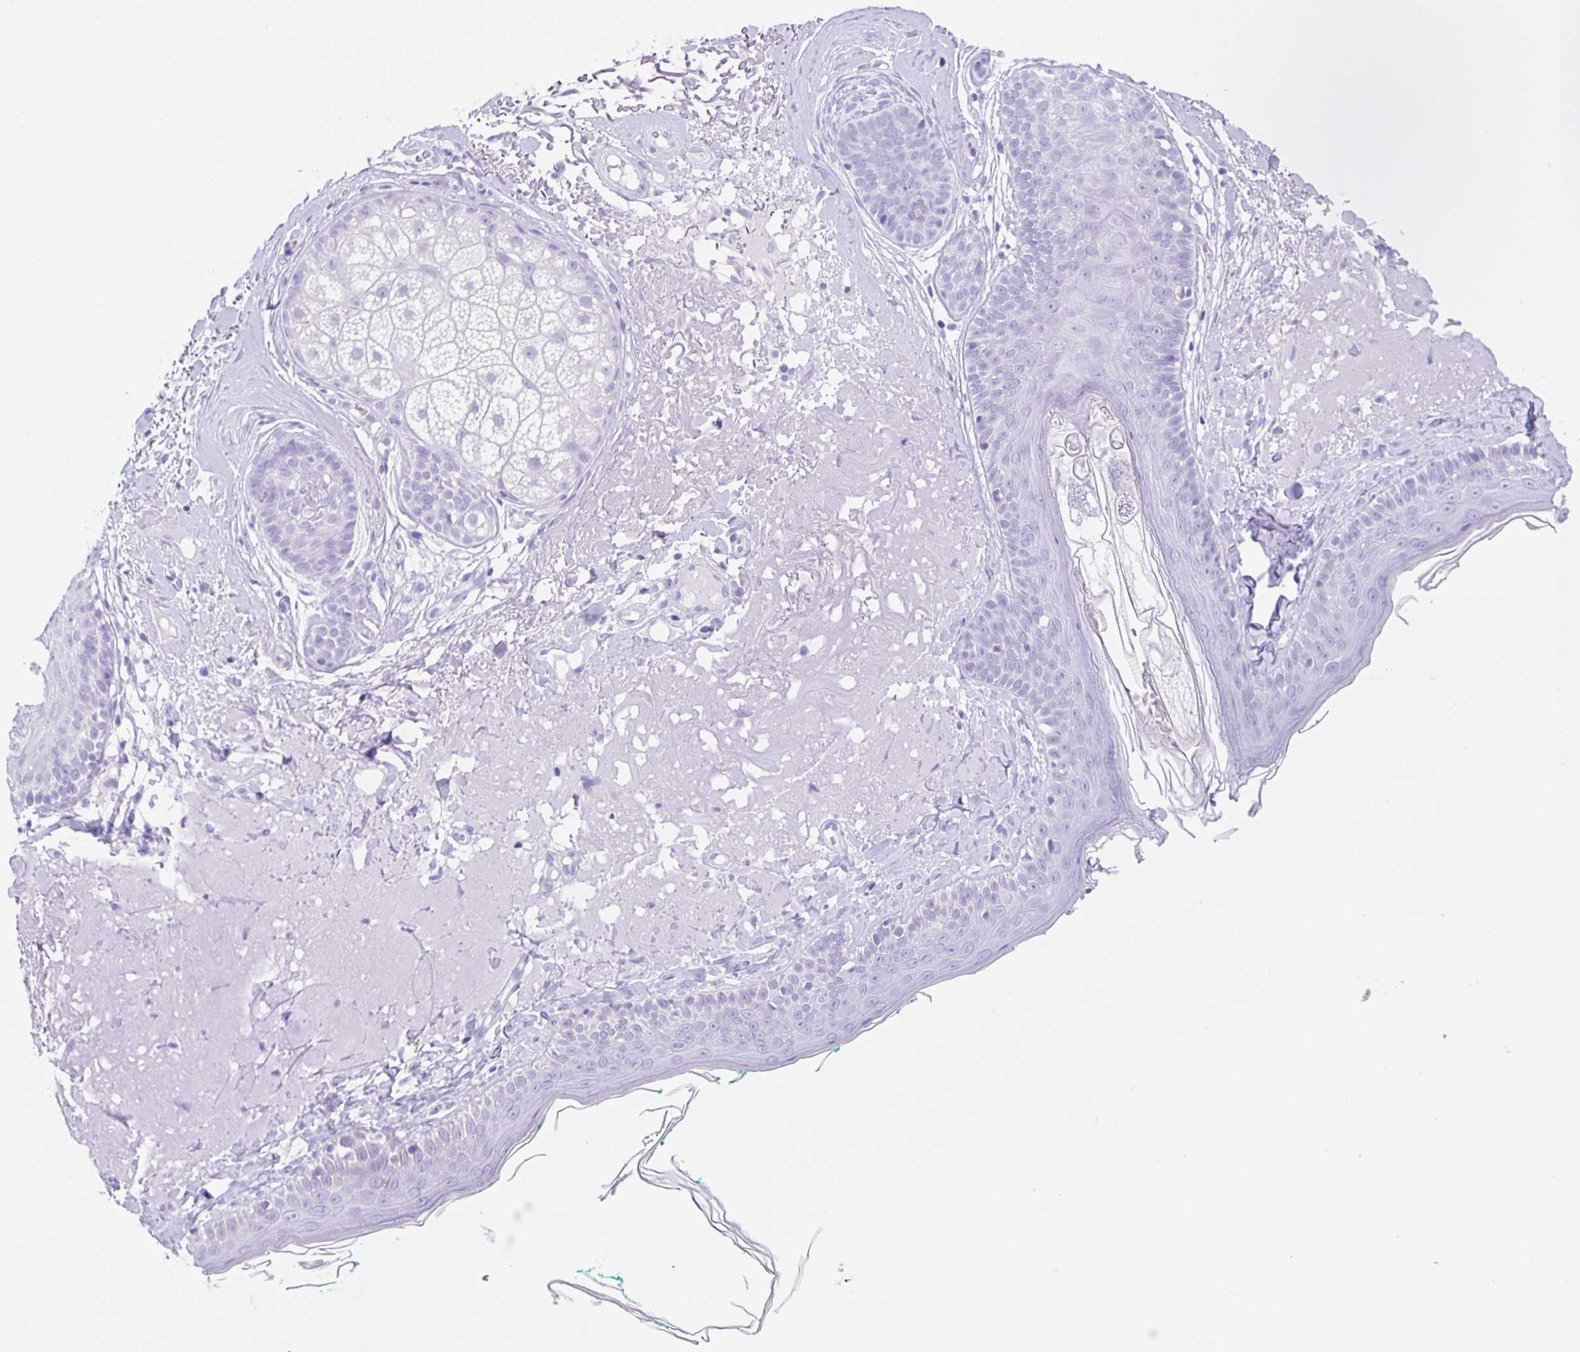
{"staining": {"intensity": "negative", "quantity": "none", "location": "none"}, "tissue": "skin", "cell_type": "Fibroblasts", "image_type": "normal", "snomed": [{"axis": "morphology", "description": "Normal tissue, NOS"}, {"axis": "topography", "description": "Skin"}], "caption": "Immunohistochemistry of normal skin exhibits no staining in fibroblasts. (DAB IHC with hematoxylin counter stain).", "gene": "GUCA2A", "patient": {"sex": "male", "age": 73}}